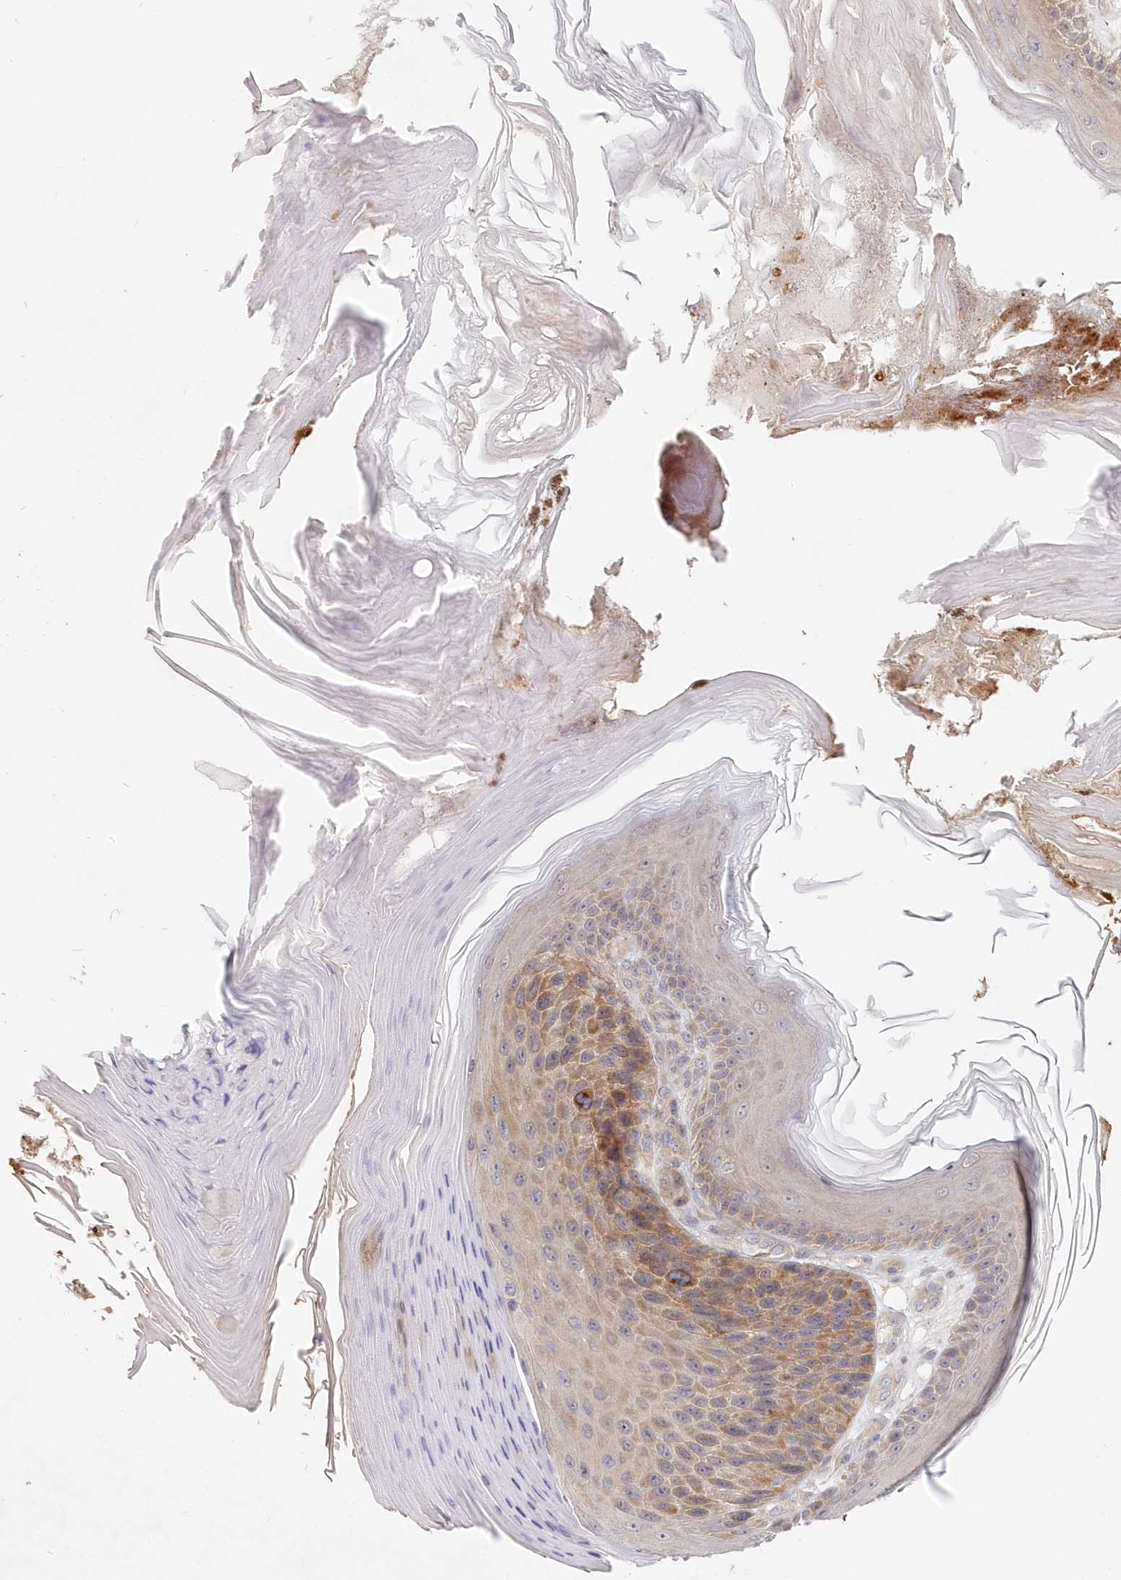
{"staining": {"intensity": "moderate", "quantity": ">75%", "location": "cytoplasmic/membranous"}, "tissue": "skin cancer", "cell_type": "Tumor cells", "image_type": "cancer", "snomed": [{"axis": "morphology", "description": "Squamous cell carcinoma, NOS"}, {"axis": "topography", "description": "Skin"}], "caption": "A brown stain shows moderate cytoplasmic/membranous positivity of a protein in human skin squamous cell carcinoma tumor cells.", "gene": "KATNA1", "patient": {"sex": "female", "age": 88}}